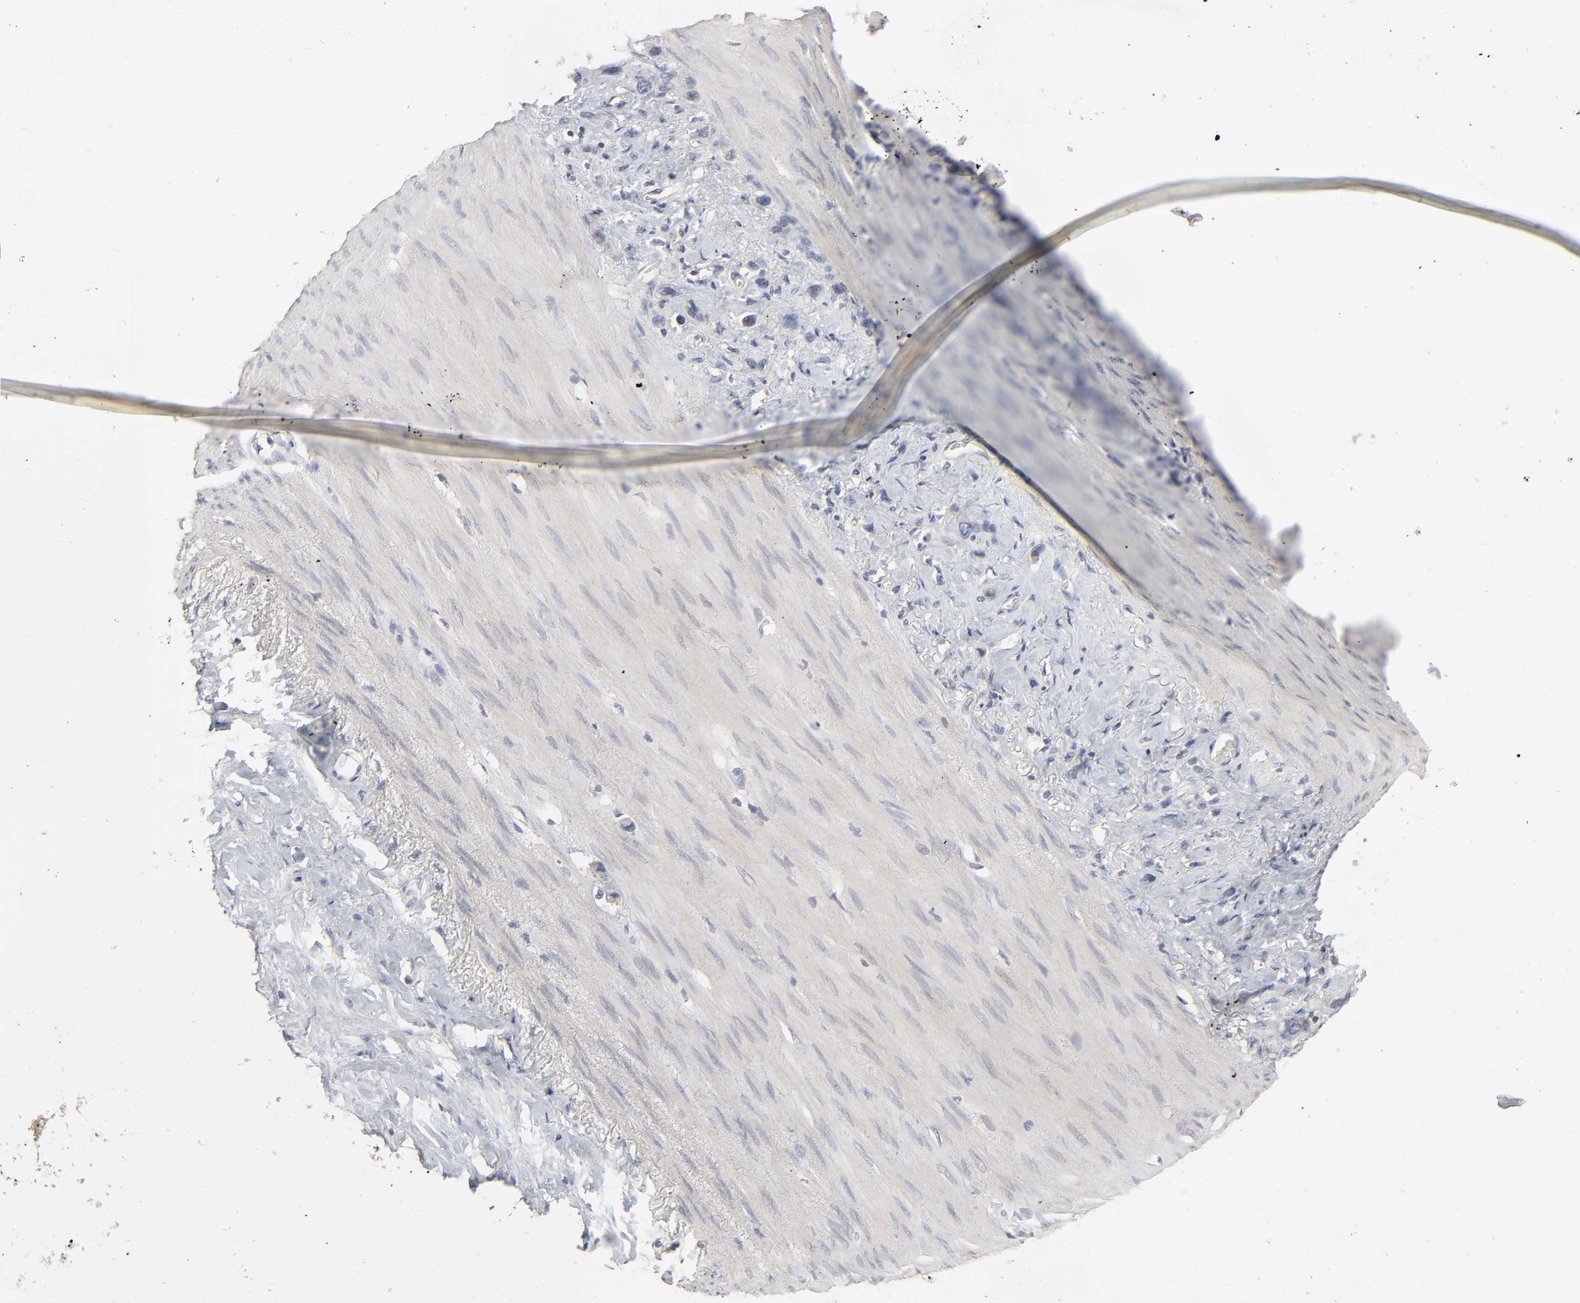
{"staining": {"intensity": "negative", "quantity": "none", "location": "none"}, "tissue": "stomach cancer", "cell_type": "Tumor cells", "image_type": "cancer", "snomed": [{"axis": "morphology", "description": "Normal tissue, NOS"}, {"axis": "morphology", "description": "Adenocarcinoma, NOS"}, {"axis": "morphology", "description": "Adenocarcinoma, High grade"}, {"axis": "topography", "description": "Stomach, upper"}, {"axis": "topography", "description": "Stomach"}], "caption": "Stomach cancer (adenocarcinoma) was stained to show a protein in brown. There is no significant expression in tumor cells.", "gene": "SLC10A2", "patient": {"sex": "female", "age": 65}}